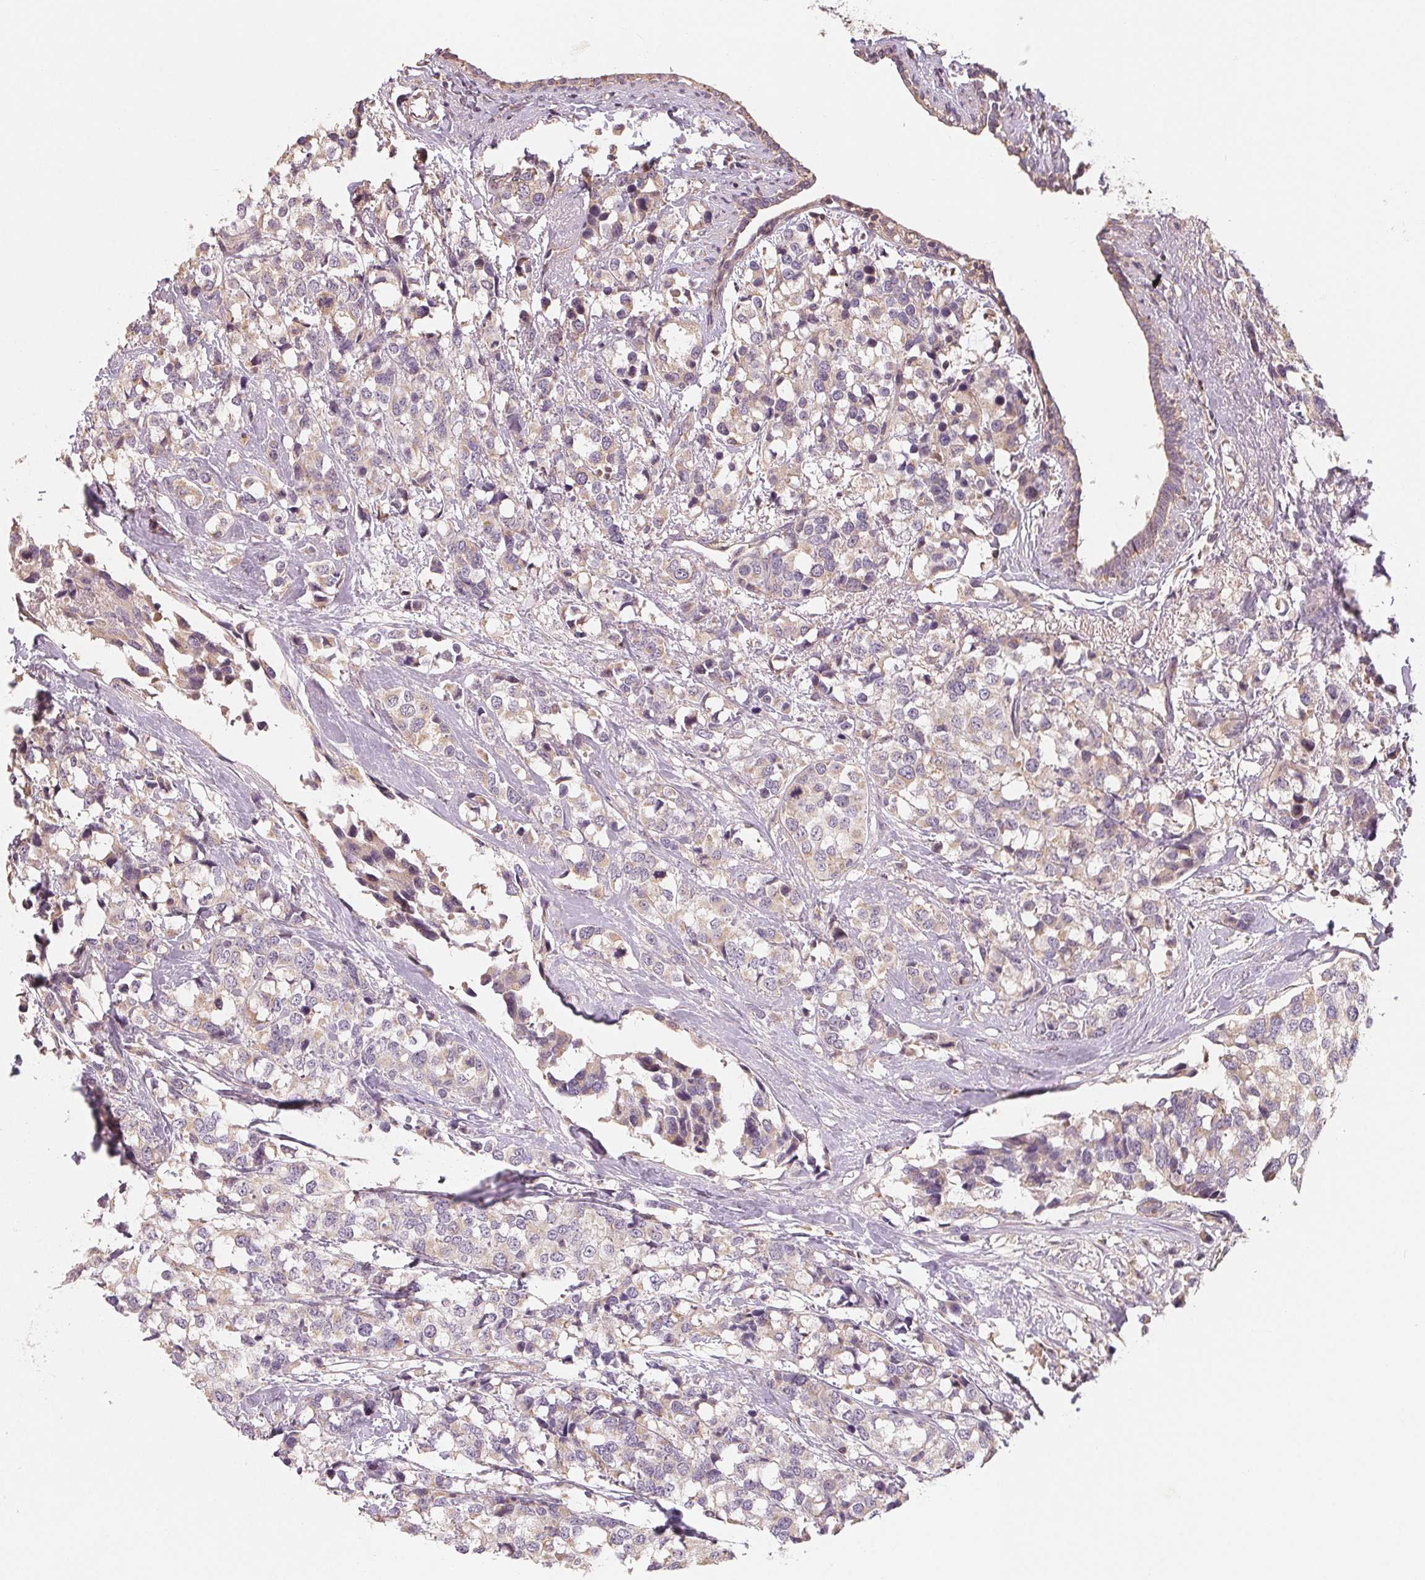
{"staining": {"intensity": "weak", "quantity": "<25%", "location": "cytoplasmic/membranous"}, "tissue": "breast cancer", "cell_type": "Tumor cells", "image_type": "cancer", "snomed": [{"axis": "morphology", "description": "Lobular carcinoma"}, {"axis": "topography", "description": "Breast"}], "caption": "Immunohistochemical staining of lobular carcinoma (breast) shows no significant expression in tumor cells. (Brightfield microscopy of DAB (3,3'-diaminobenzidine) immunohistochemistry (IHC) at high magnification).", "gene": "AQP8", "patient": {"sex": "female", "age": 59}}